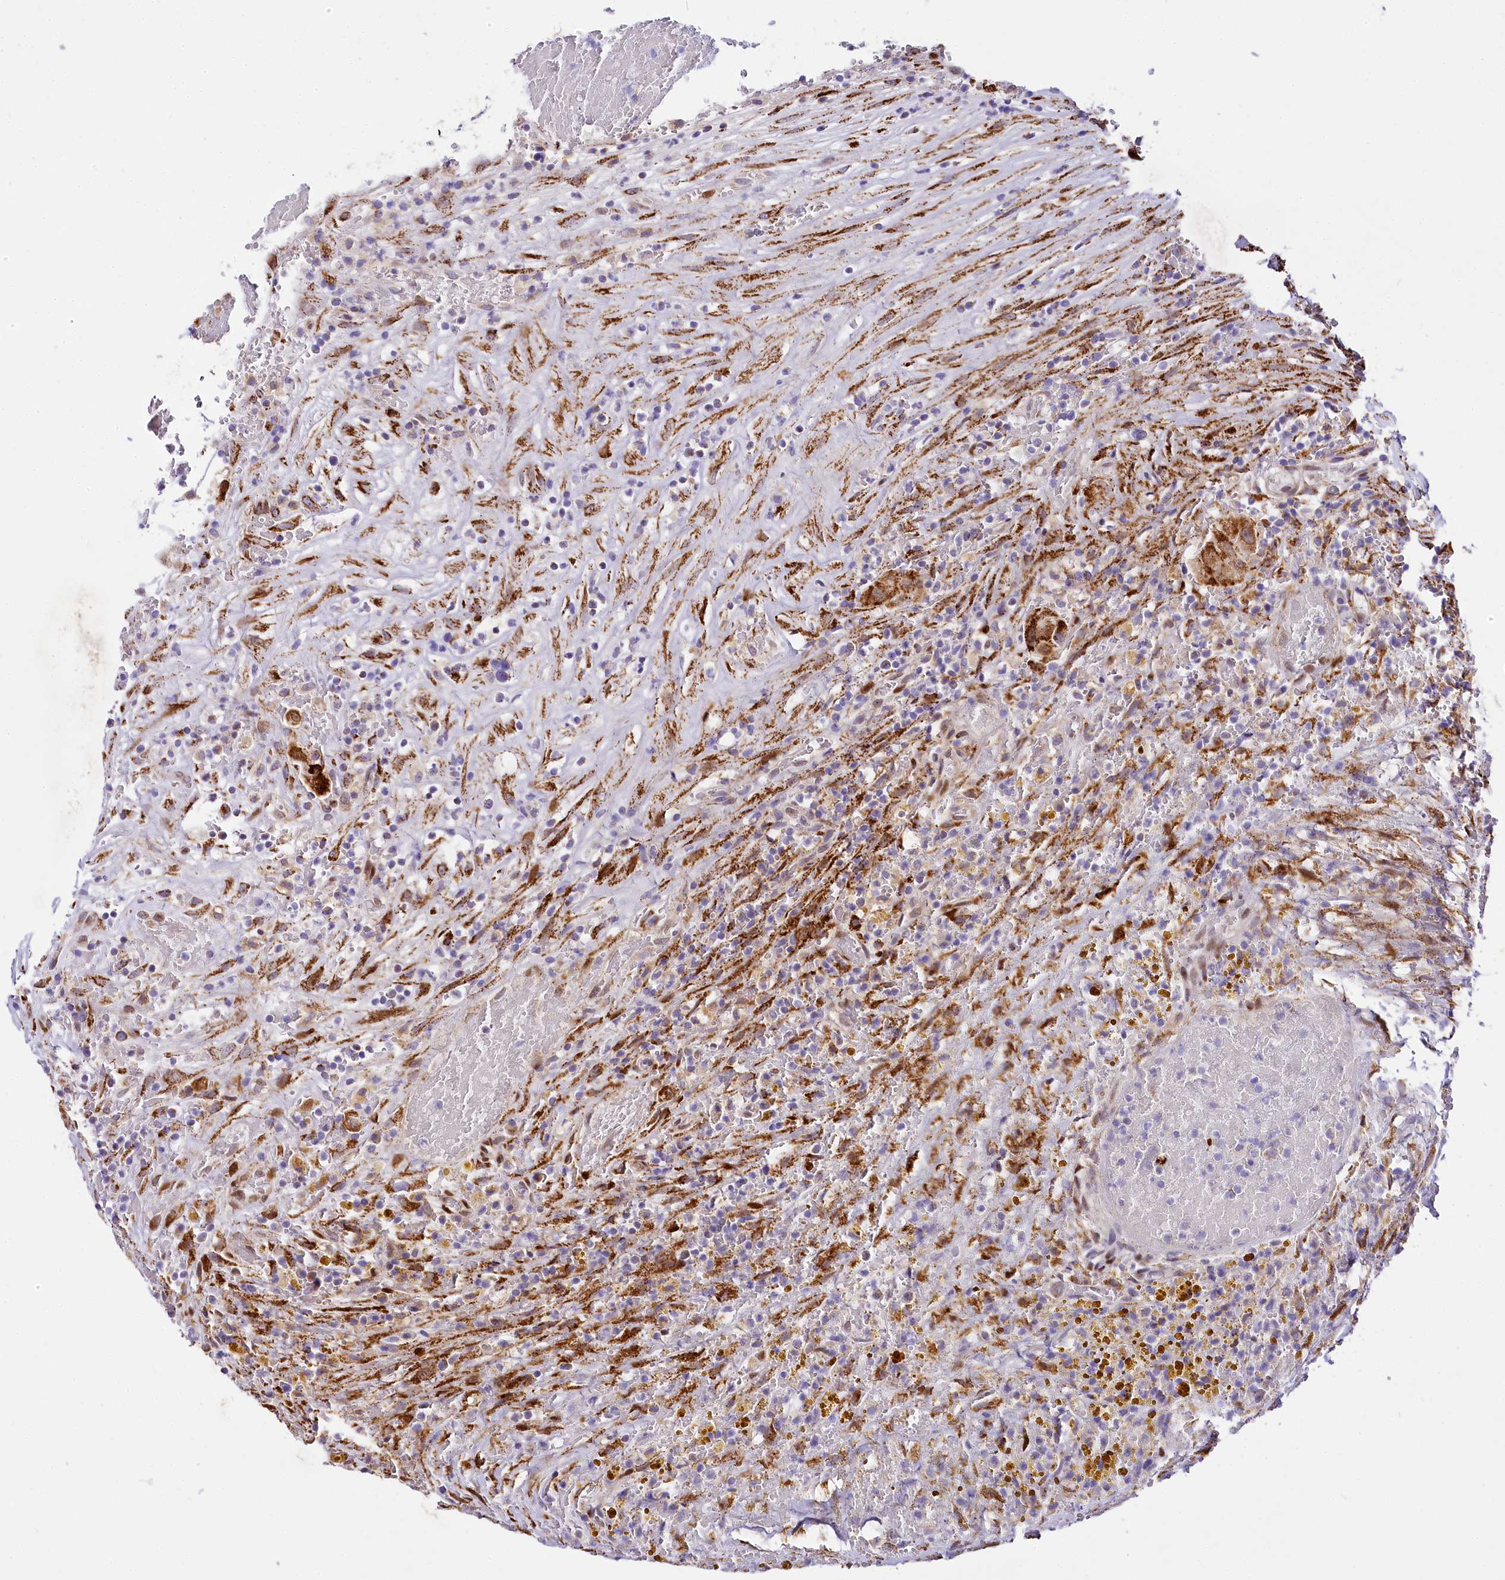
{"staining": {"intensity": "strong", "quantity": ">75%", "location": "cytoplasmic/membranous"}, "tissue": "thyroid cancer", "cell_type": "Tumor cells", "image_type": "cancer", "snomed": [{"axis": "morphology", "description": "Papillary adenocarcinoma, NOS"}, {"axis": "topography", "description": "Thyroid gland"}], "caption": "Tumor cells show high levels of strong cytoplasmic/membranous staining in about >75% of cells in human thyroid cancer (papillary adenocarcinoma).", "gene": "PPIP5K2", "patient": {"sex": "male", "age": 77}}